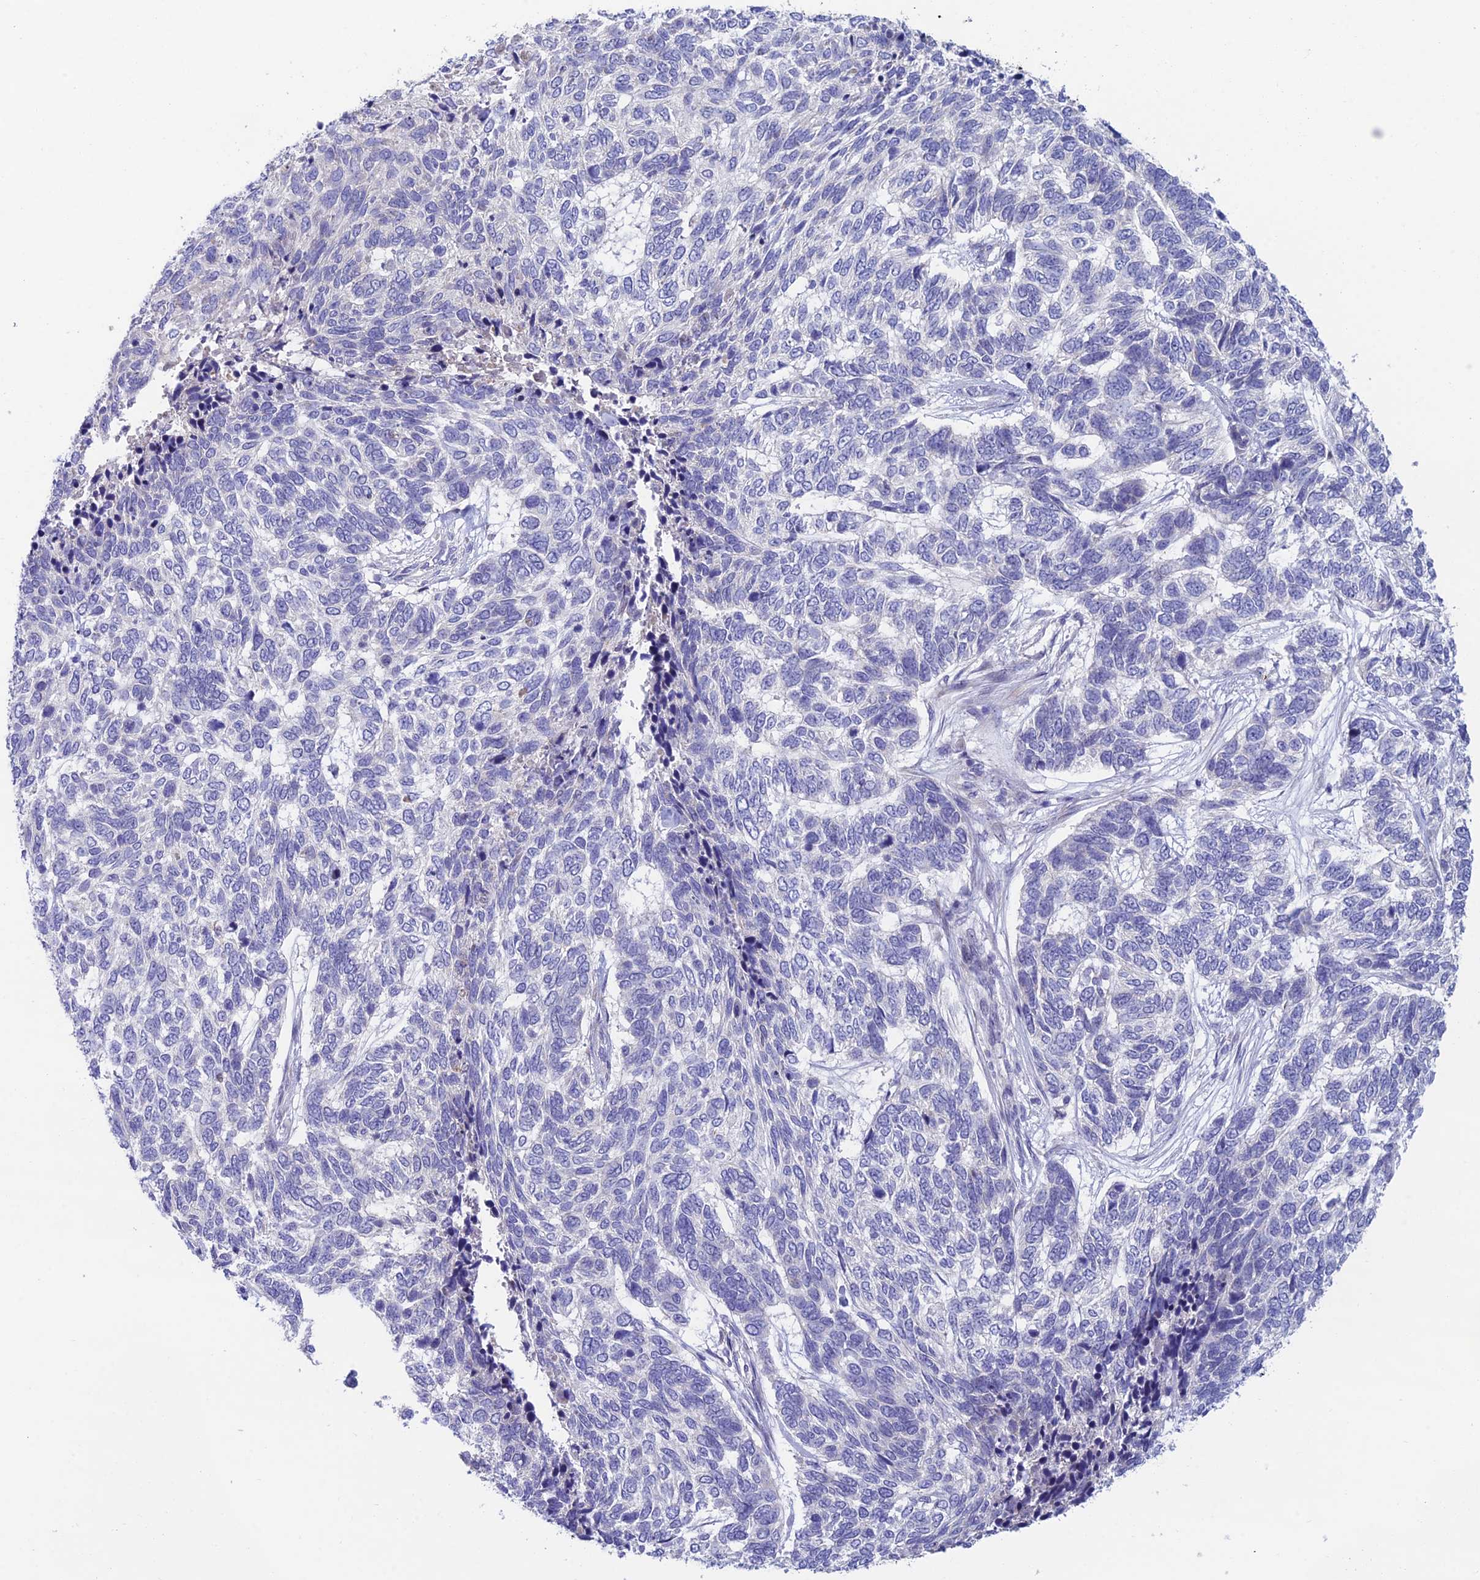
{"staining": {"intensity": "negative", "quantity": "none", "location": "none"}, "tissue": "skin cancer", "cell_type": "Tumor cells", "image_type": "cancer", "snomed": [{"axis": "morphology", "description": "Basal cell carcinoma"}, {"axis": "topography", "description": "Skin"}], "caption": "An image of skin basal cell carcinoma stained for a protein exhibits no brown staining in tumor cells. Brightfield microscopy of immunohistochemistry (IHC) stained with DAB (3,3'-diaminobenzidine) (brown) and hematoxylin (blue), captured at high magnification.", "gene": "XPO7", "patient": {"sex": "female", "age": 65}}